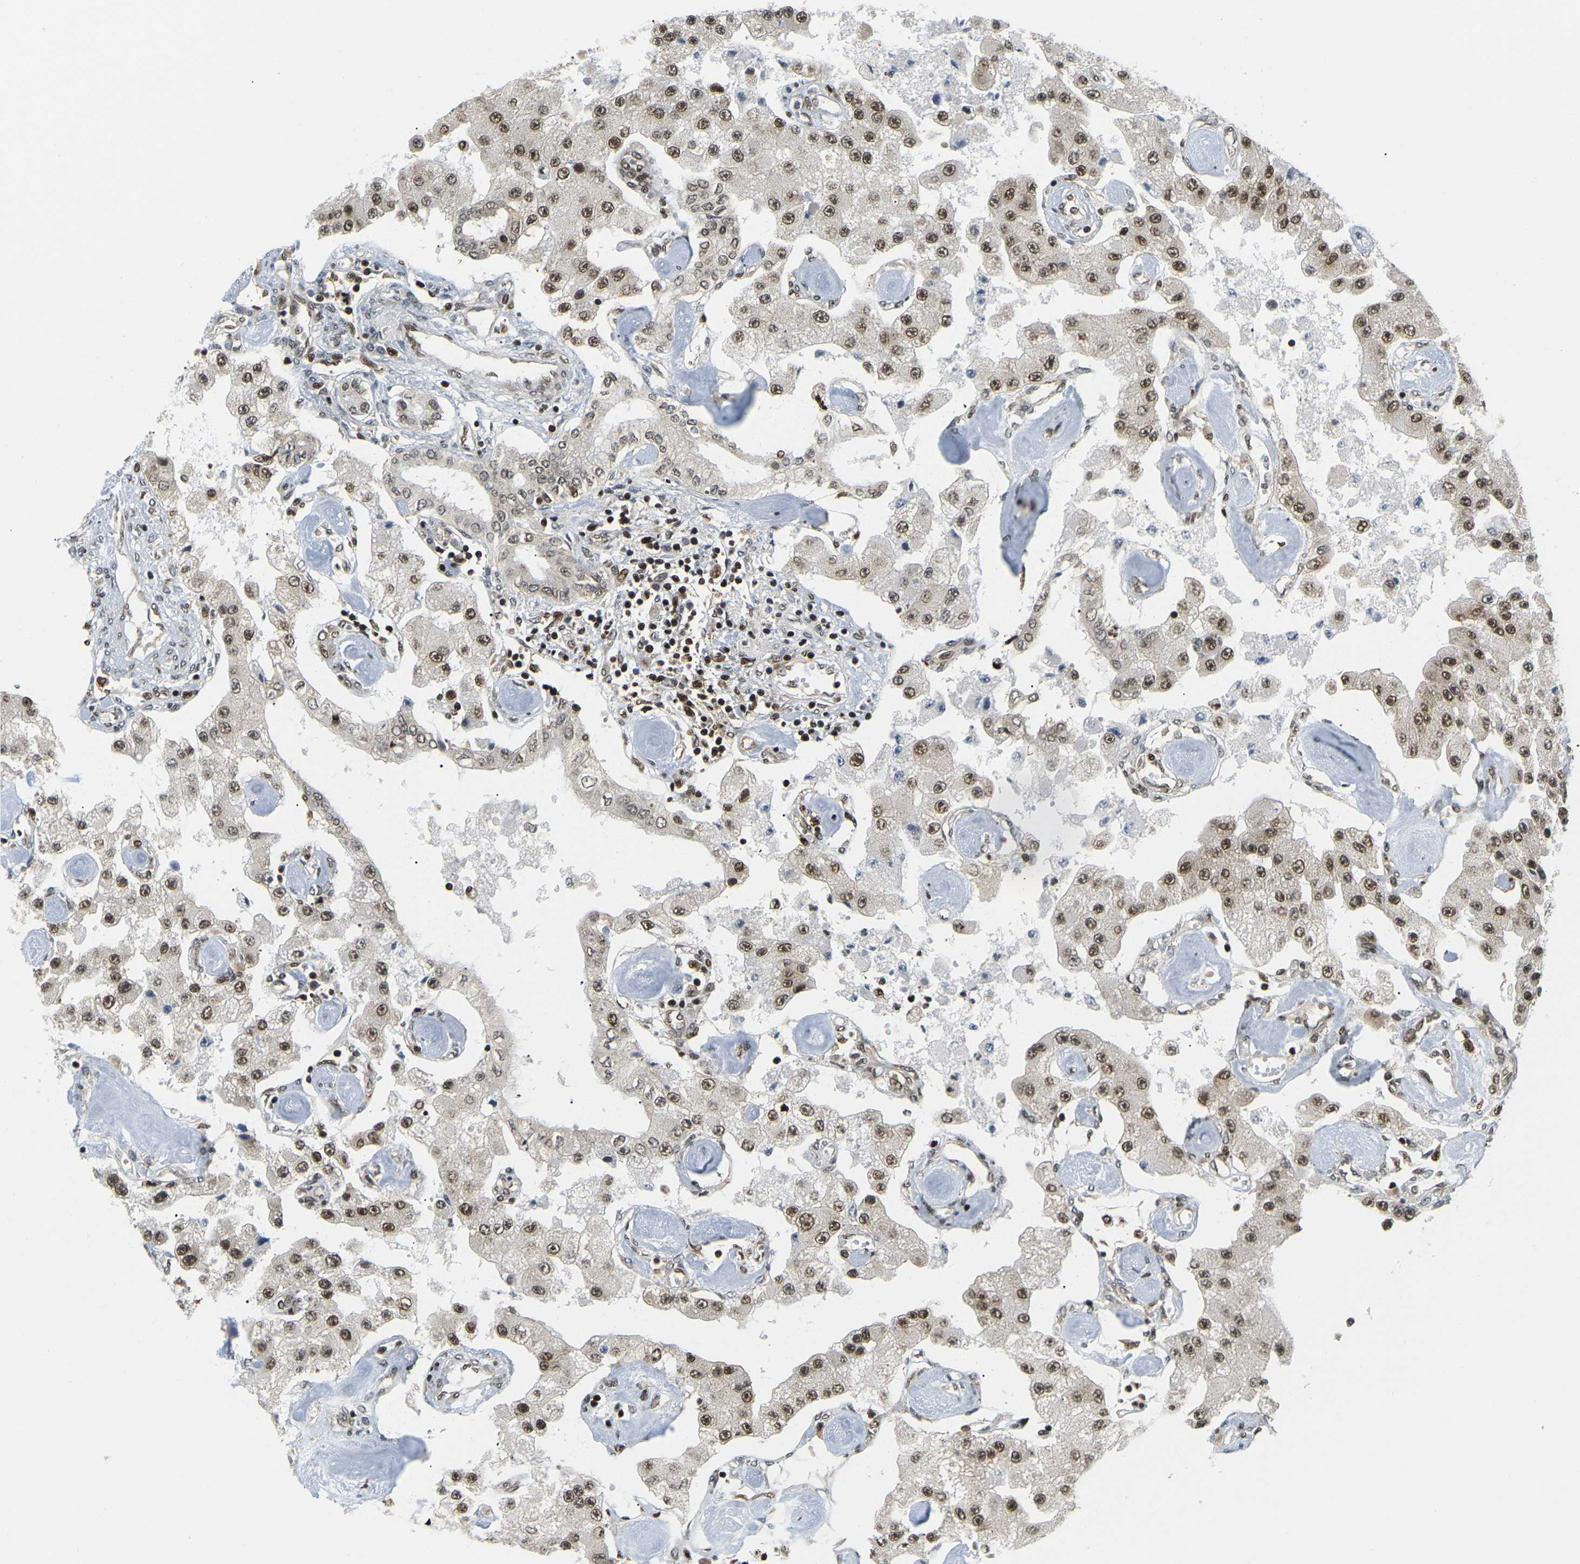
{"staining": {"intensity": "strong", "quantity": ">75%", "location": "nuclear"}, "tissue": "carcinoid", "cell_type": "Tumor cells", "image_type": "cancer", "snomed": [{"axis": "morphology", "description": "Carcinoid, malignant, NOS"}, {"axis": "topography", "description": "Pancreas"}], "caption": "A brown stain highlights strong nuclear expression of a protein in human carcinoid tumor cells.", "gene": "CELF1", "patient": {"sex": "male", "age": 41}}